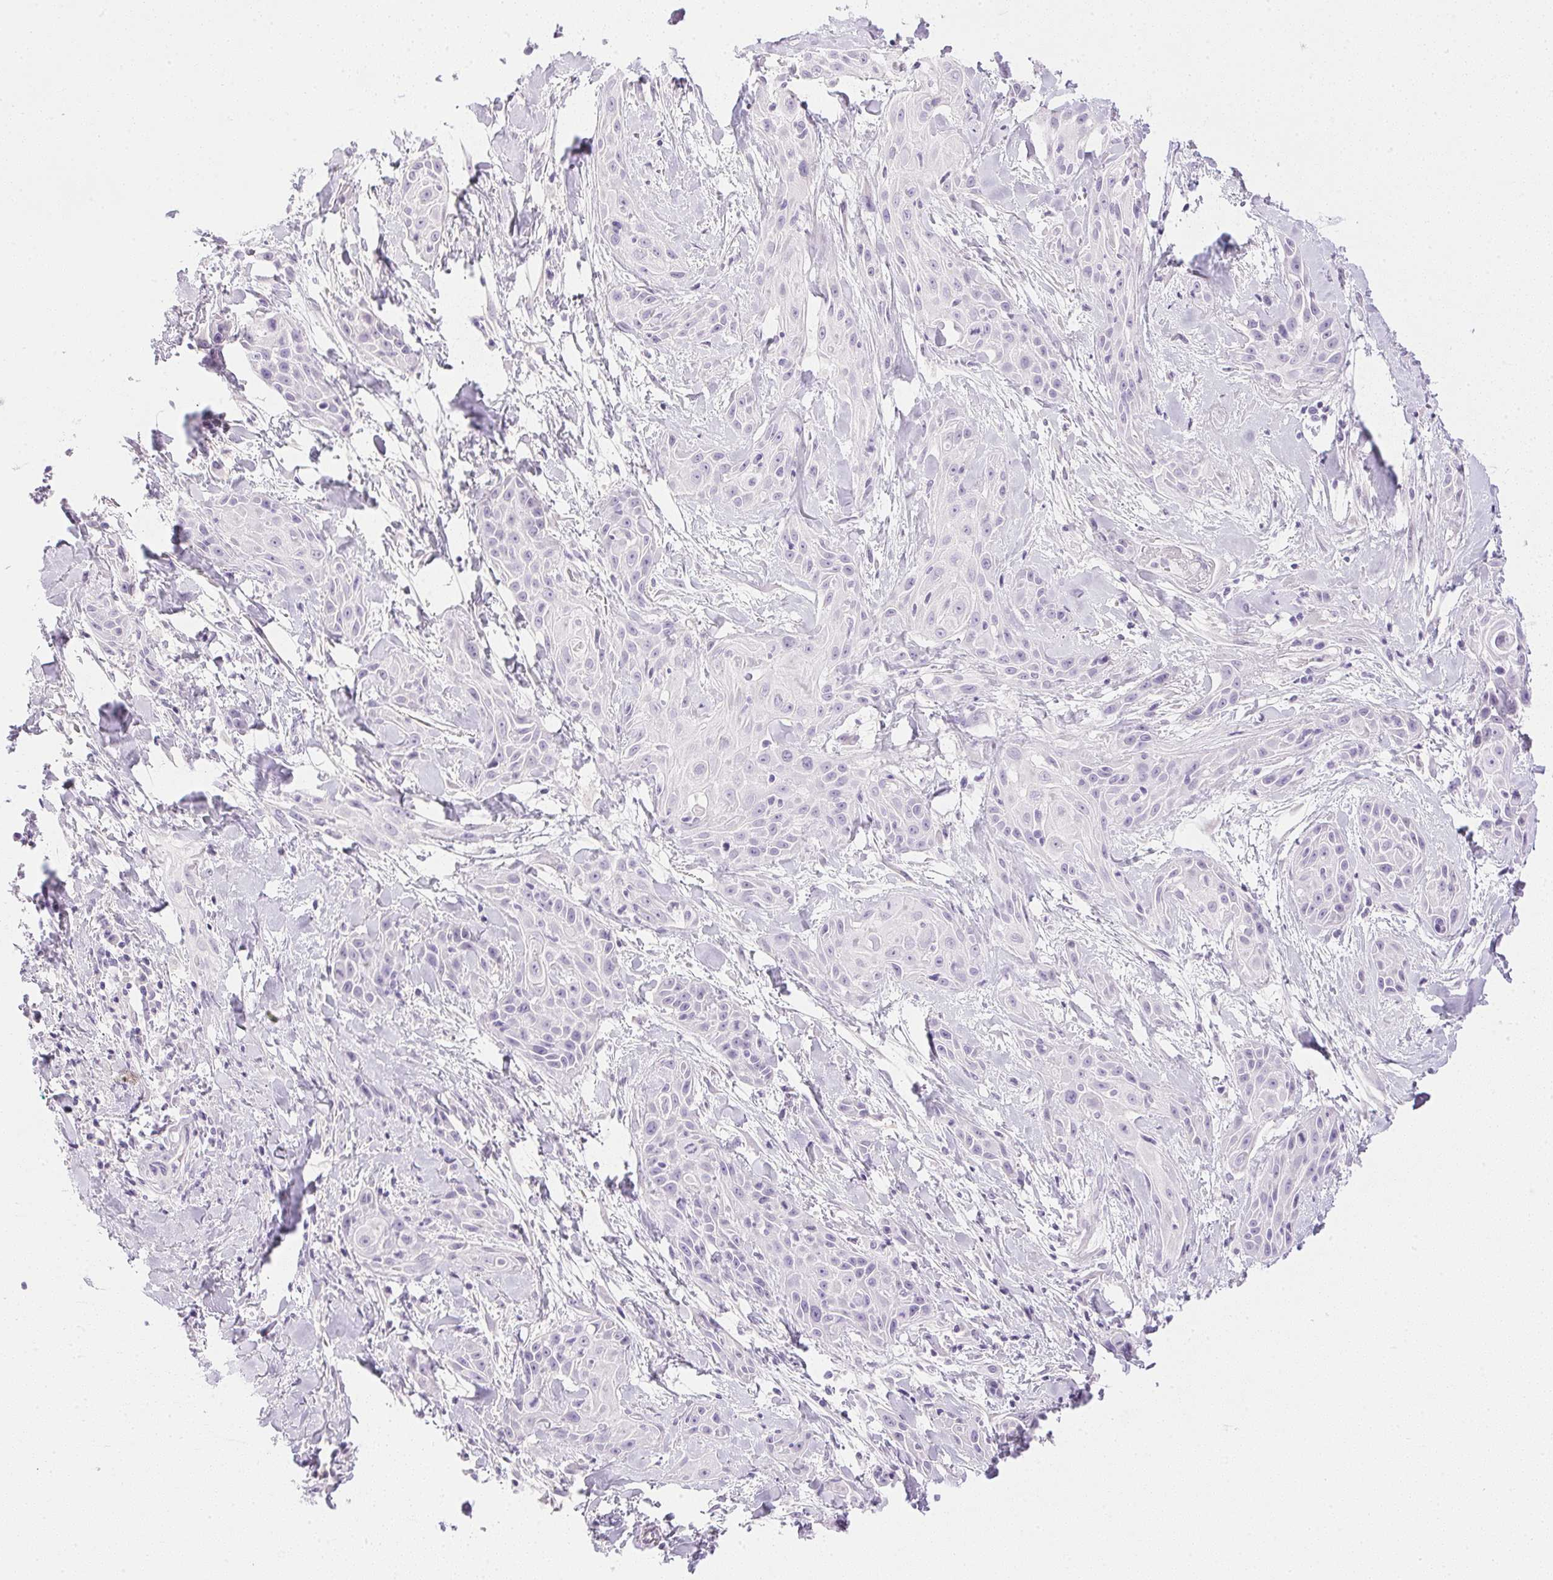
{"staining": {"intensity": "negative", "quantity": "none", "location": "none"}, "tissue": "skin cancer", "cell_type": "Tumor cells", "image_type": "cancer", "snomed": [{"axis": "morphology", "description": "Squamous cell carcinoma, NOS"}, {"axis": "topography", "description": "Skin"}, {"axis": "topography", "description": "Anal"}], "caption": "Immunohistochemistry image of neoplastic tissue: human skin cancer (squamous cell carcinoma) stained with DAB displays no significant protein positivity in tumor cells.", "gene": "CTRL", "patient": {"sex": "male", "age": 64}}